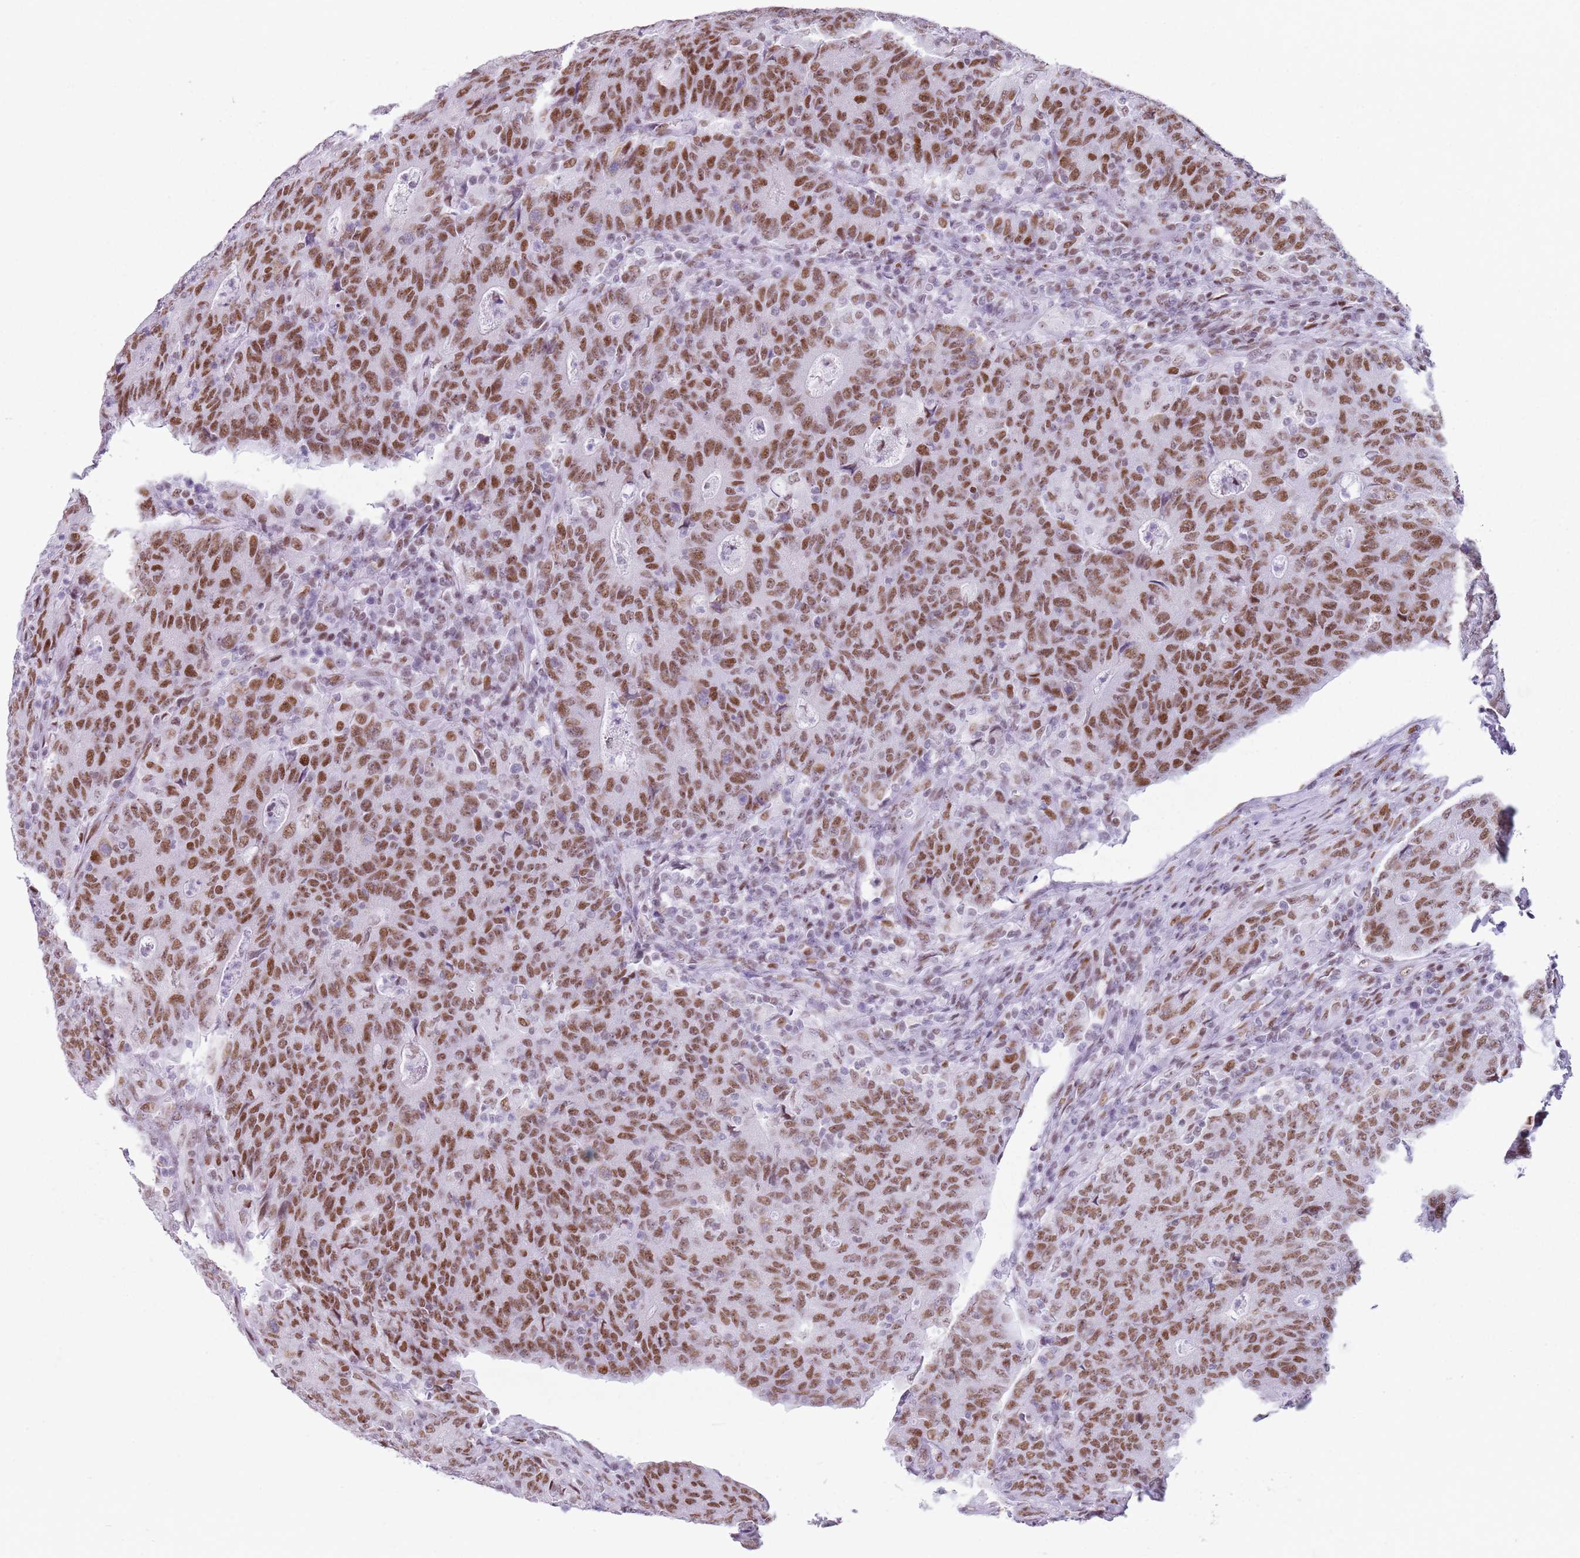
{"staining": {"intensity": "moderate", "quantity": ">75%", "location": "nuclear"}, "tissue": "colorectal cancer", "cell_type": "Tumor cells", "image_type": "cancer", "snomed": [{"axis": "morphology", "description": "Adenocarcinoma, NOS"}, {"axis": "topography", "description": "Colon"}], "caption": "Protein expression analysis of human adenocarcinoma (colorectal) reveals moderate nuclear positivity in about >75% of tumor cells.", "gene": "FAM104B", "patient": {"sex": "female", "age": 75}}